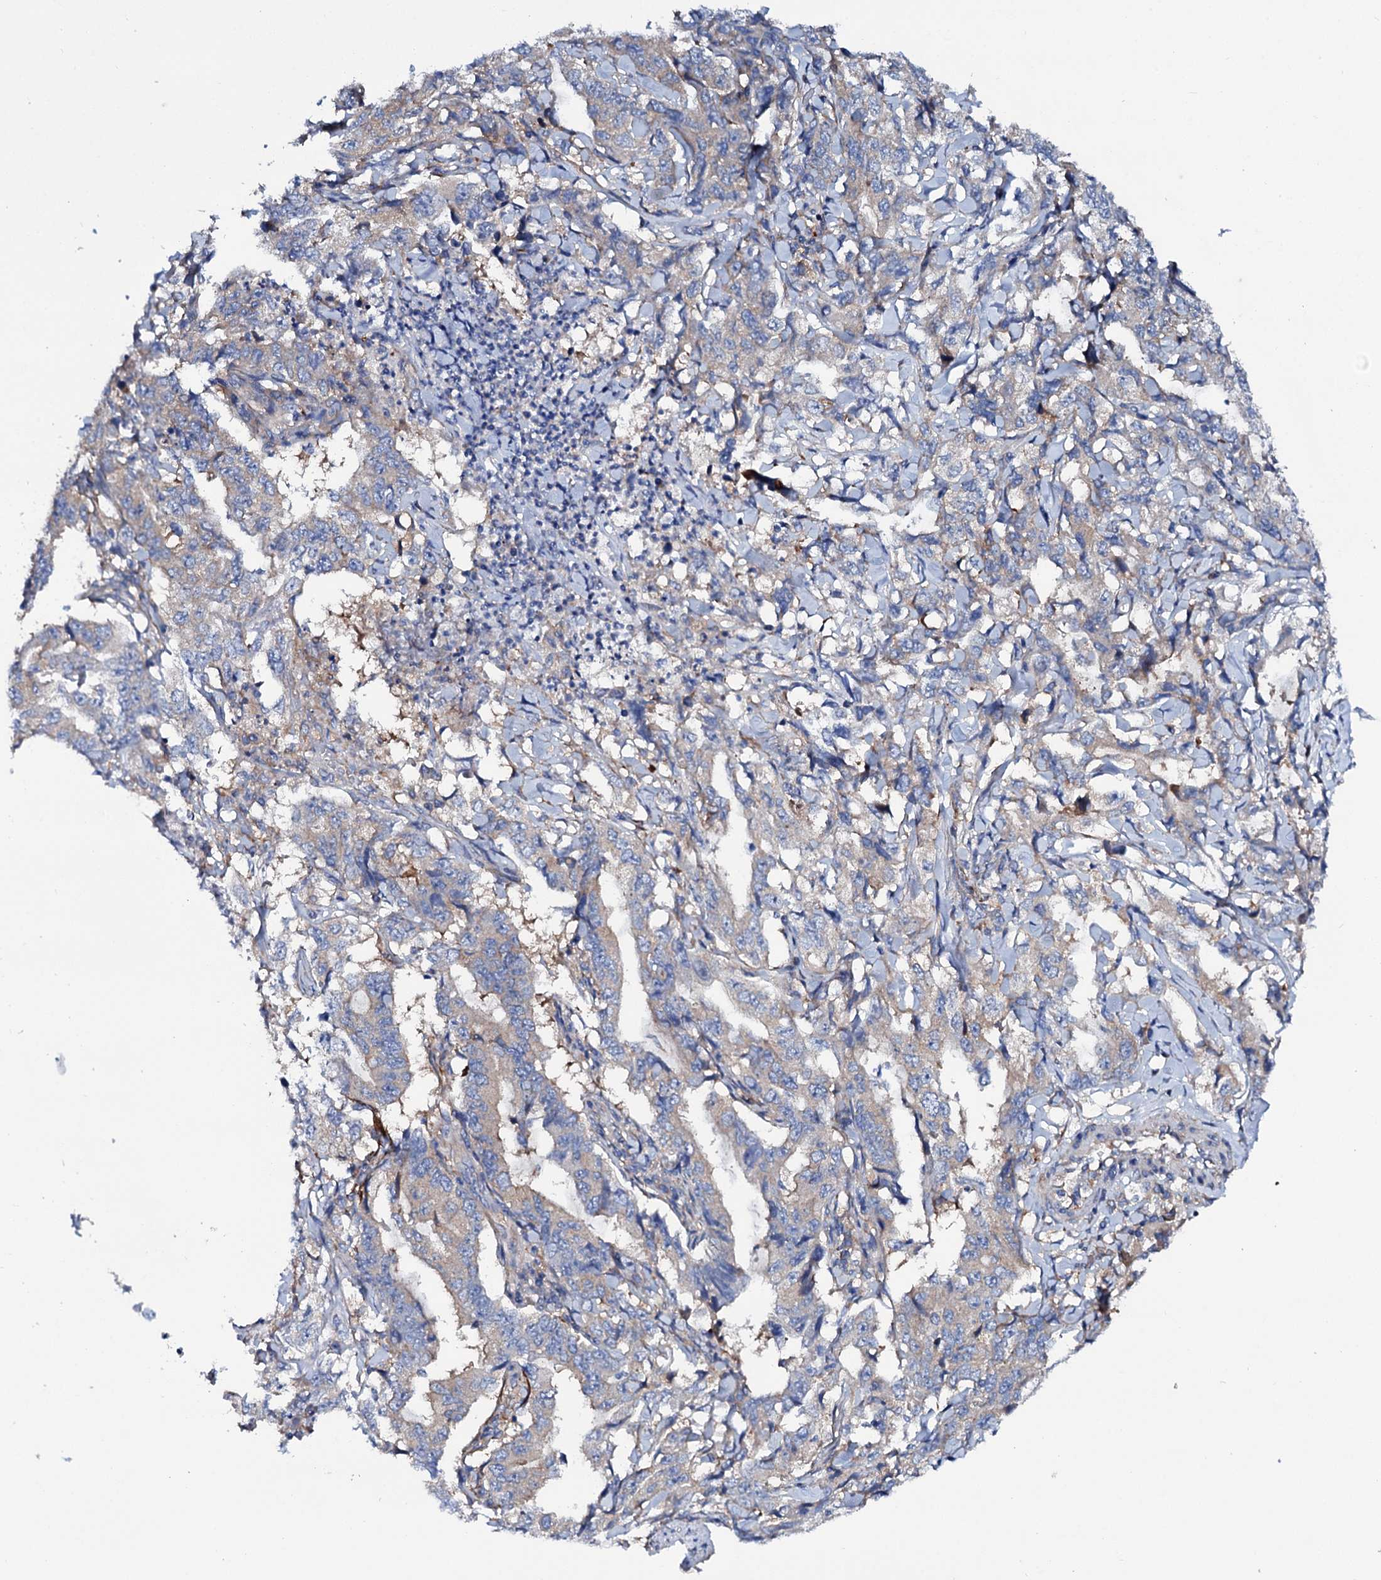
{"staining": {"intensity": "negative", "quantity": "none", "location": "none"}, "tissue": "lung cancer", "cell_type": "Tumor cells", "image_type": "cancer", "snomed": [{"axis": "morphology", "description": "Adenocarcinoma, NOS"}, {"axis": "topography", "description": "Lung"}], "caption": "Immunohistochemistry (IHC) of human lung adenocarcinoma exhibits no staining in tumor cells. (DAB (3,3'-diaminobenzidine) IHC, high magnification).", "gene": "TRIM55", "patient": {"sex": "female", "age": 51}}